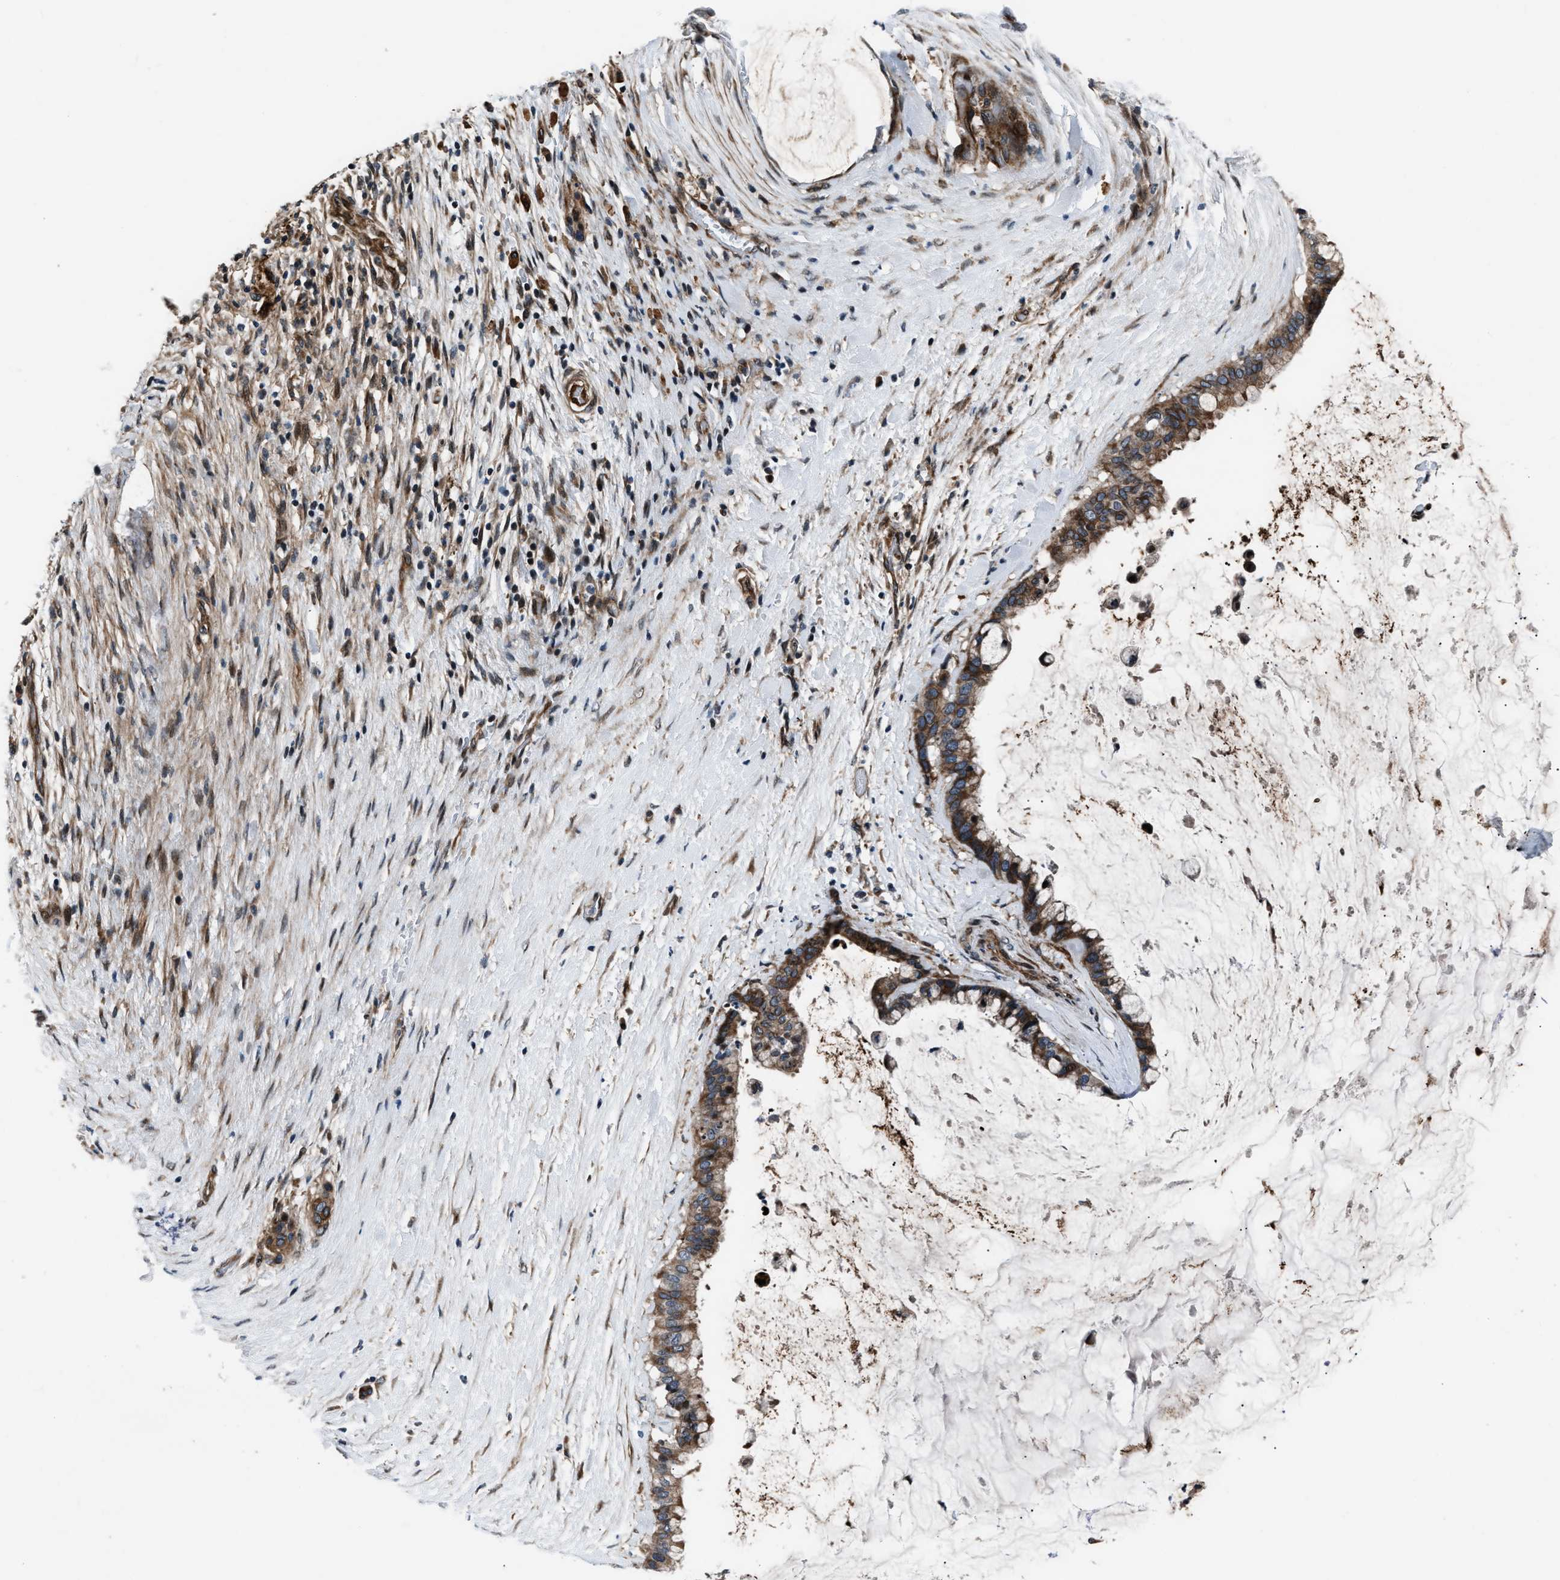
{"staining": {"intensity": "moderate", "quantity": ">75%", "location": "cytoplasmic/membranous"}, "tissue": "pancreatic cancer", "cell_type": "Tumor cells", "image_type": "cancer", "snomed": [{"axis": "morphology", "description": "Adenocarcinoma, NOS"}, {"axis": "topography", "description": "Pancreas"}], "caption": "Protein staining of pancreatic adenocarcinoma tissue demonstrates moderate cytoplasmic/membranous expression in approximately >75% of tumor cells.", "gene": "DYNC2I1", "patient": {"sex": "male", "age": 41}}